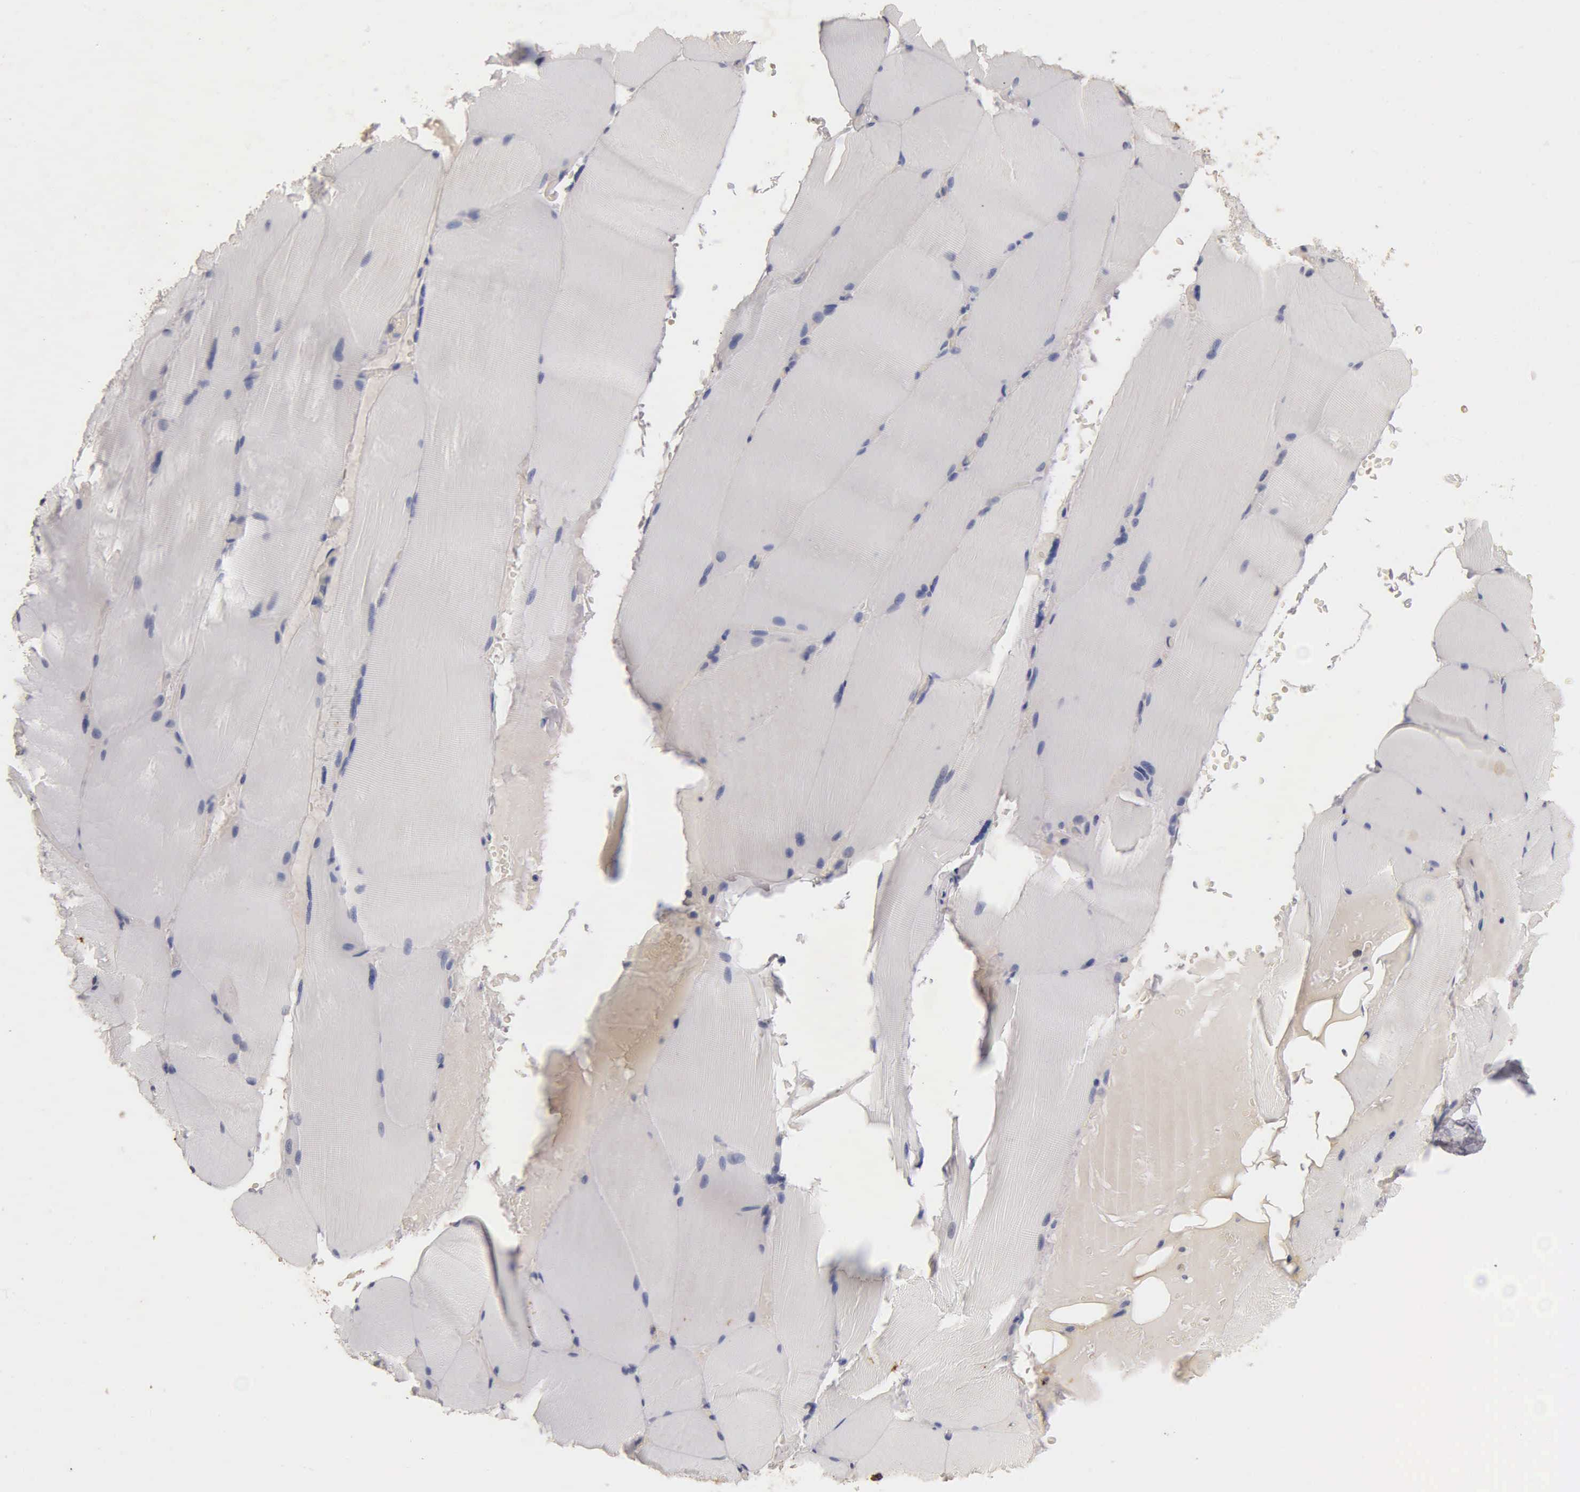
{"staining": {"intensity": "negative", "quantity": "none", "location": "none"}, "tissue": "skeletal muscle", "cell_type": "Myocytes", "image_type": "normal", "snomed": [{"axis": "morphology", "description": "Normal tissue, NOS"}, {"axis": "topography", "description": "Skeletal muscle"}], "caption": "This is an IHC histopathology image of benign skeletal muscle. There is no staining in myocytes.", "gene": "SST", "patient": {"sex": "male", "age": 71}}